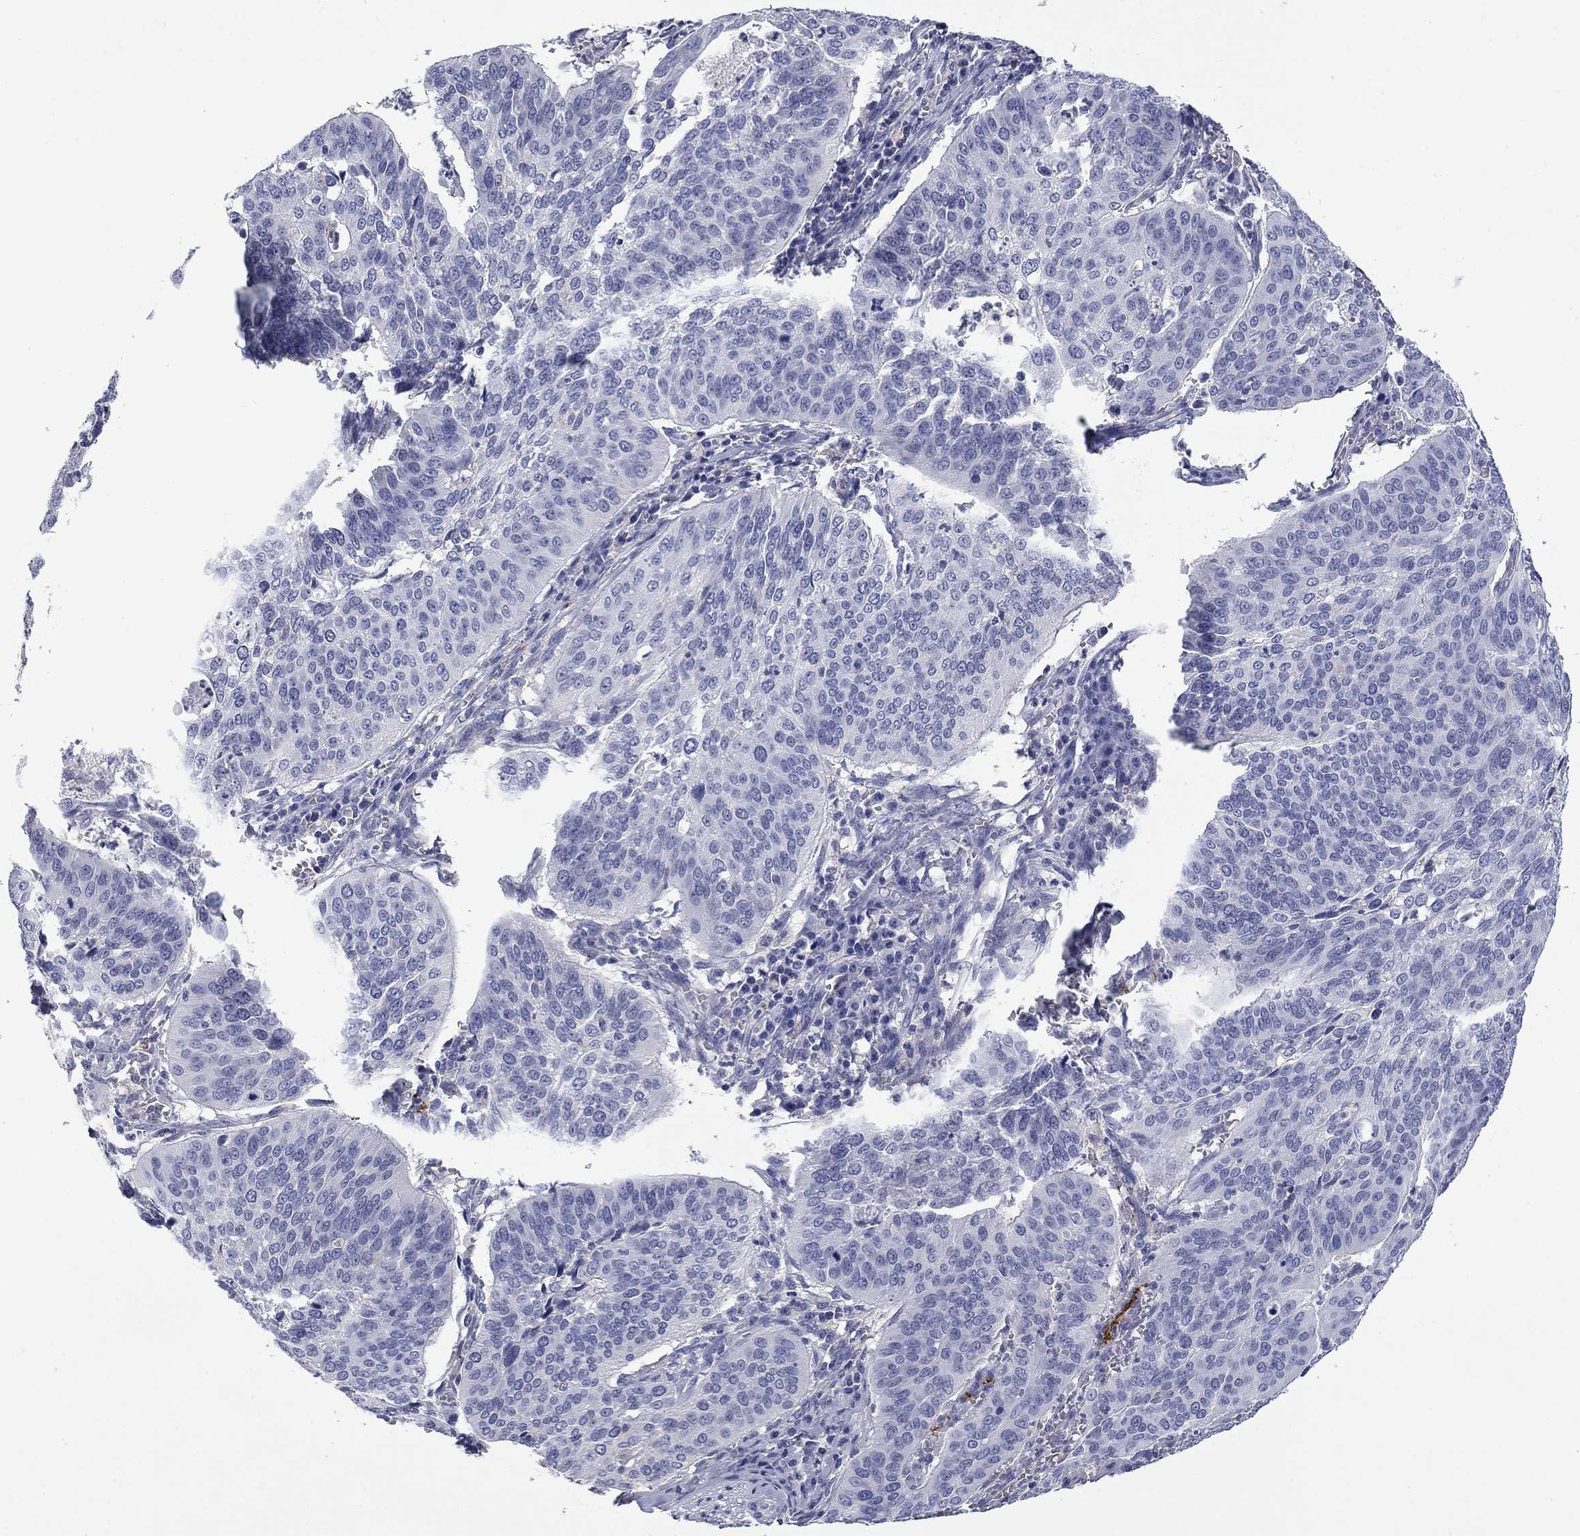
{"staining": {"intensity": "negative", "quantity": "none", "location": "none"}, "tissue": "cervical cancer", "cell_type": "Tumor cells", "image_type": "cancer", "snomed": [{"axis": "morphology", "description": "Normal tissue, NOS"}, {"axis": "morphology", "description": "Squamous cell carcinoma, NOS"}, {"axis": "topography", "description": "Cervix"}], "caption": "Image shows no protein positivity in tumor cells of cervical squamous cell carcinoma tissue.", "gene": "PLEK", "patient": {"sex": "female", "age": 39}}